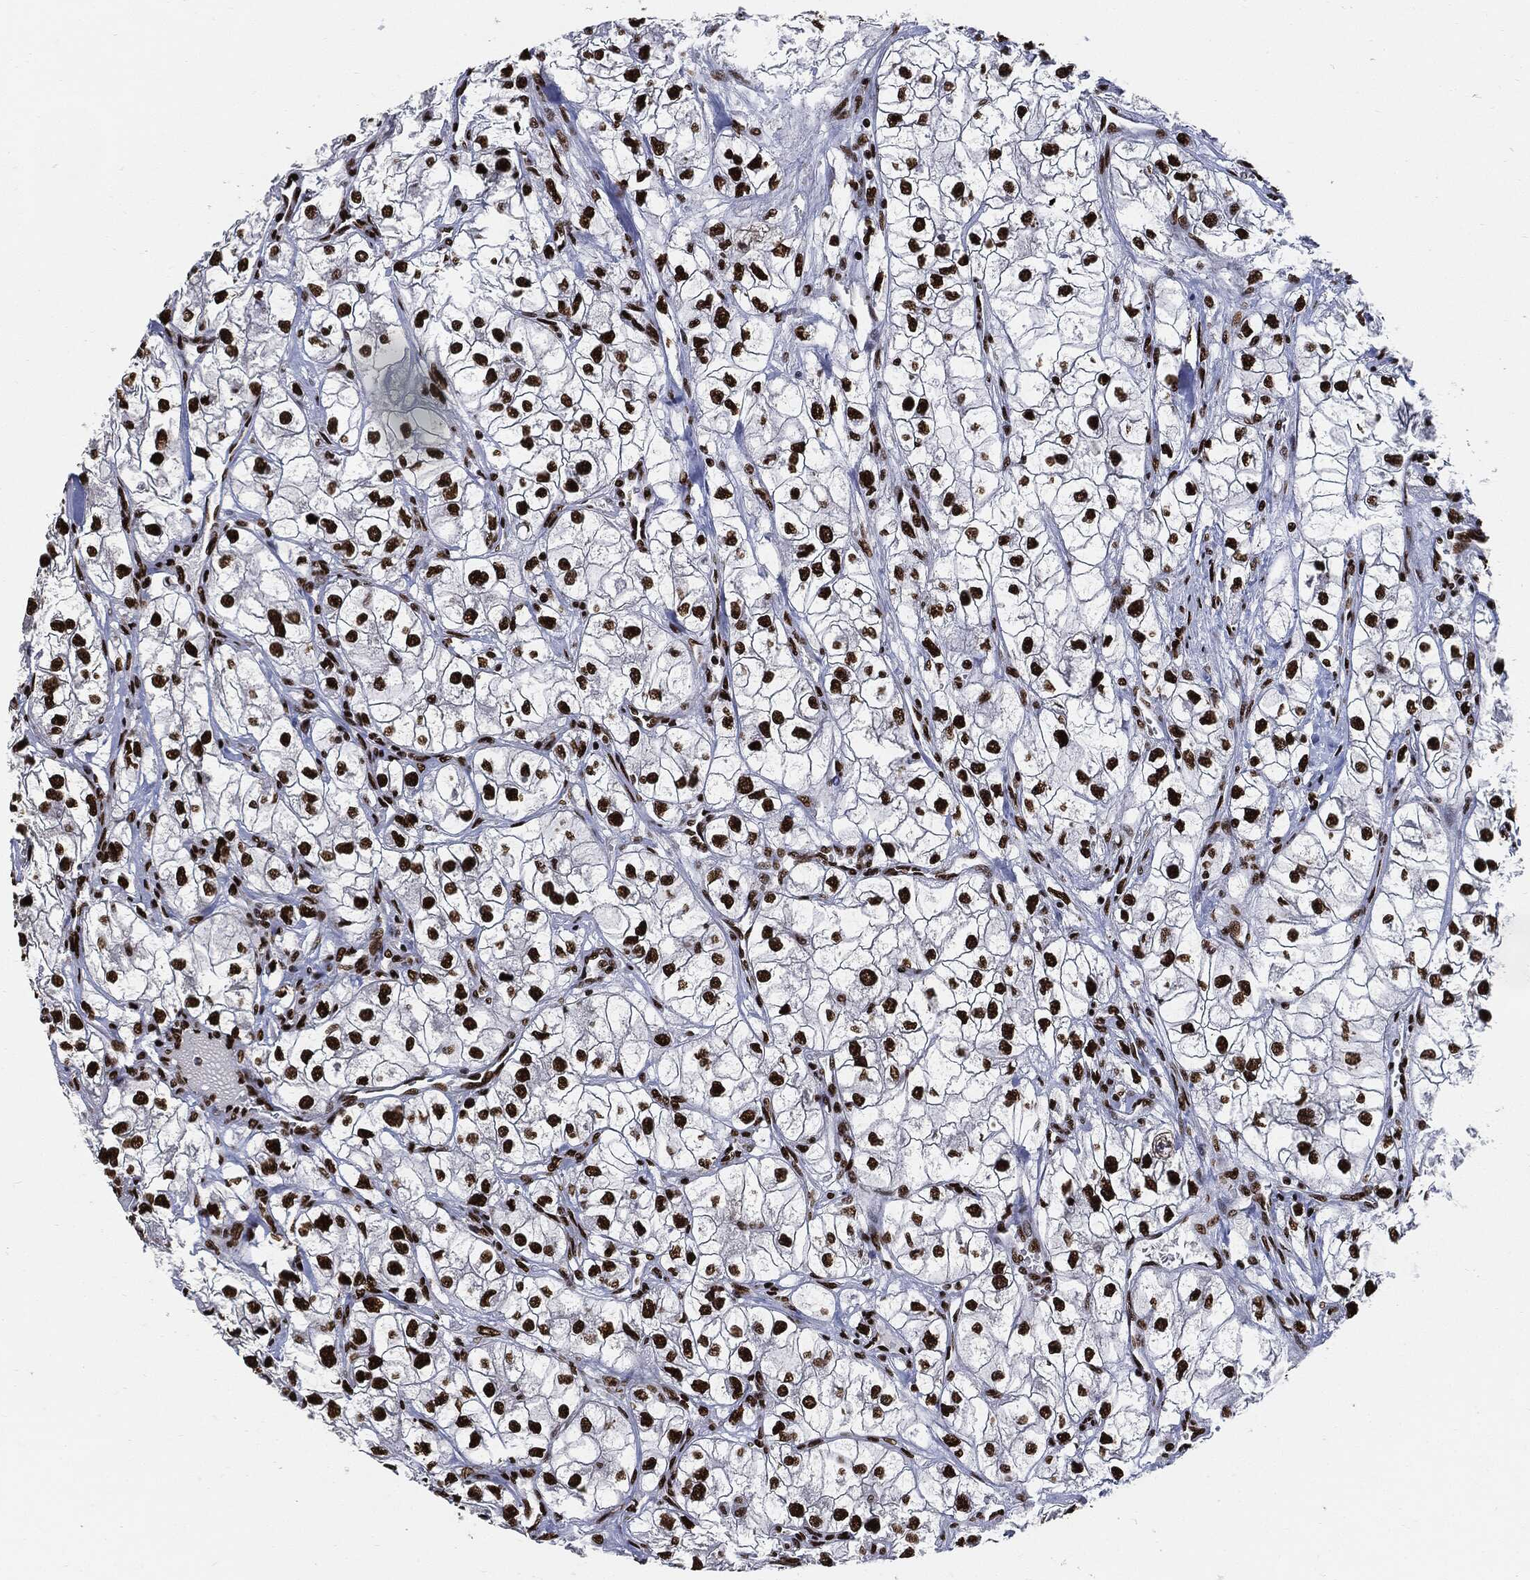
{"staining": {"intensity": "strong", "quantity": ">75%", "location": "nuclear"}, "tissue": "renal cancer", "cell_type": "Tumor cells", "image_type": "cancer", "snomed": [{"axis": "morphology", "description": "Adenocarcinoma, NOS"}, {"axis": "topography", "description": "Kidney"}], "caption": "A photomicrograph of human adenocarcinoma (renal) stained for a protein demonstrates strong nuclear brown staining in tumor cells. The protein of interest is stained brown, and the nuclei are stained in blue (DAB IHC with brightfield microscopy, high magnification).", "gene": "RECQL", "patient": {"sex": "male", "age": 59}}